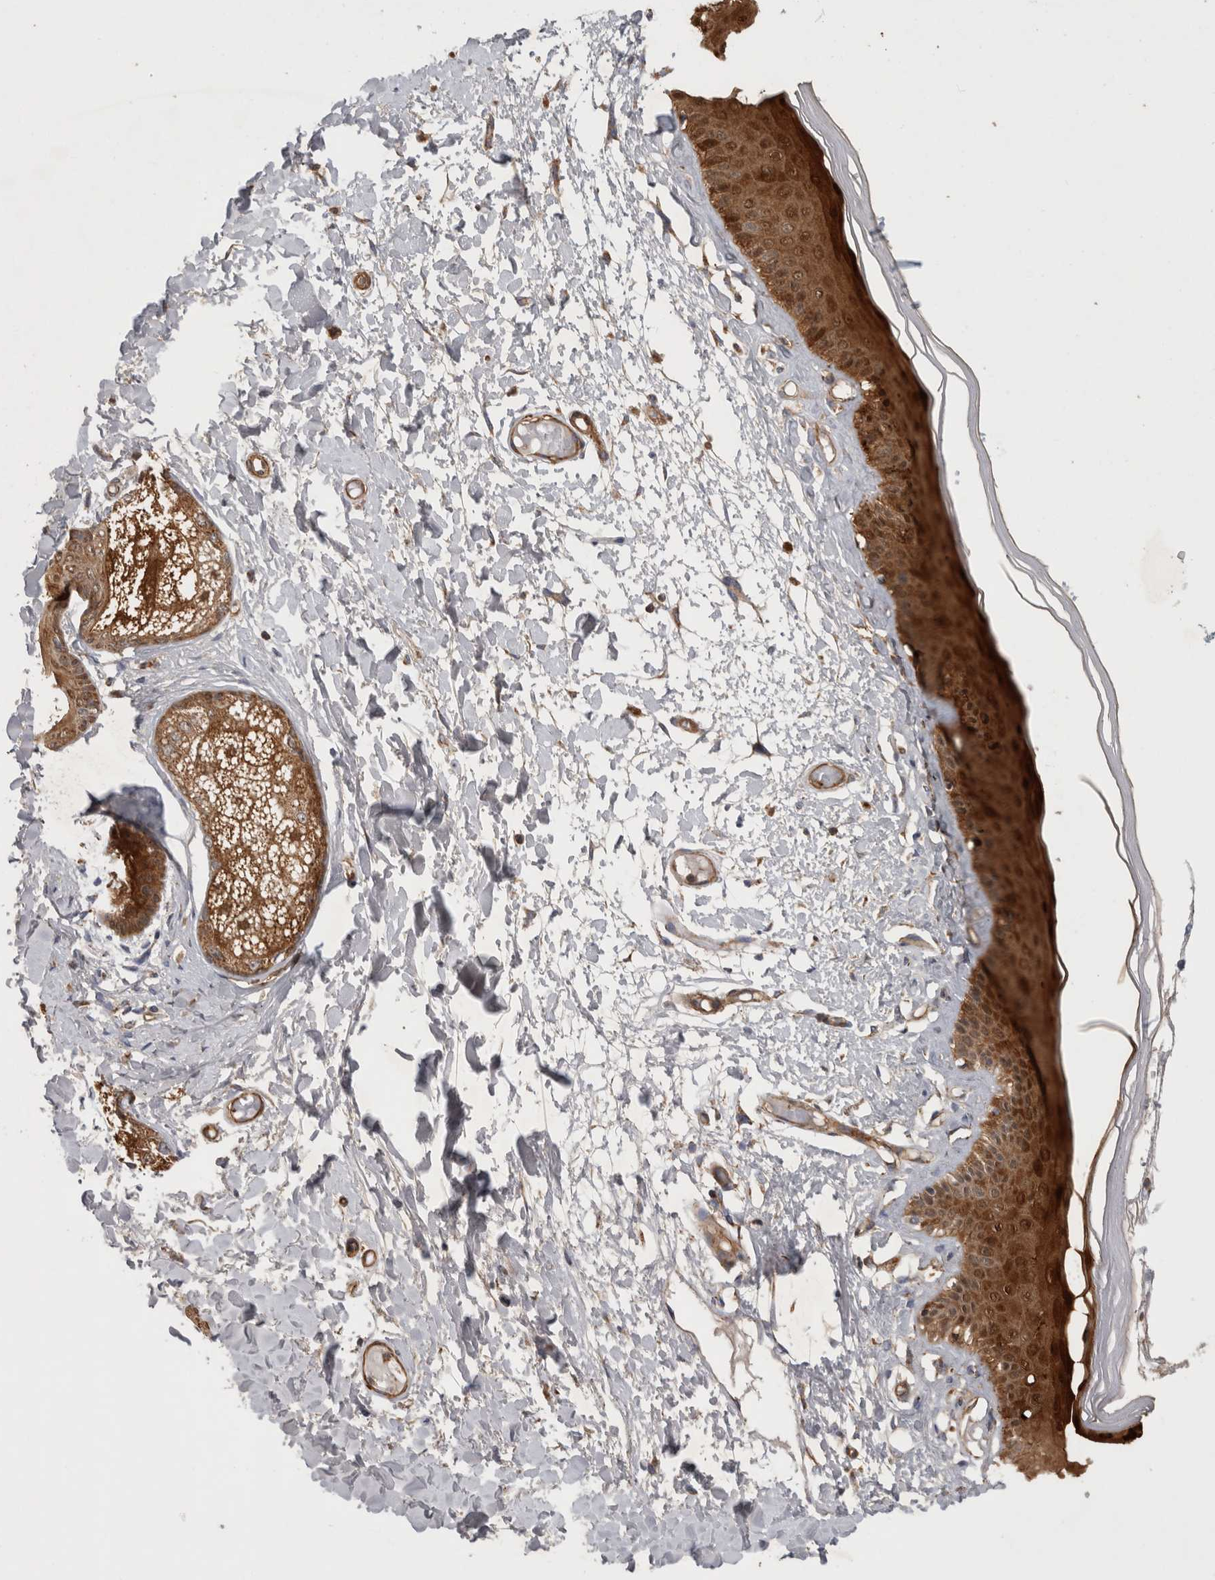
{"staining": {"intensity": "moderate", "quantity": ">75%", "location": "cytoplasmic/membranous,nuclear"}, "tissue": "skin", "cell_type": "Epidermal cells", "image_type": "normal", "snomed": [{"axis": "morphology", "description": "Normal tissue, NOS"}, {"axis": "topography", "description": "Vulva"}], "caption": "The image reveals immunohistochemical staining of benign skin. There is moderate cytoplasmic/membranous,nuclear staining is present in approximately >75% of epidermal cells. The staining is performed using DAB brown chromogen to label protein expression. The nuclei are counter-stained blue using hematoxylin.", "gene": "SFXN2", "patient": {"sex": "female", "age": 73}}